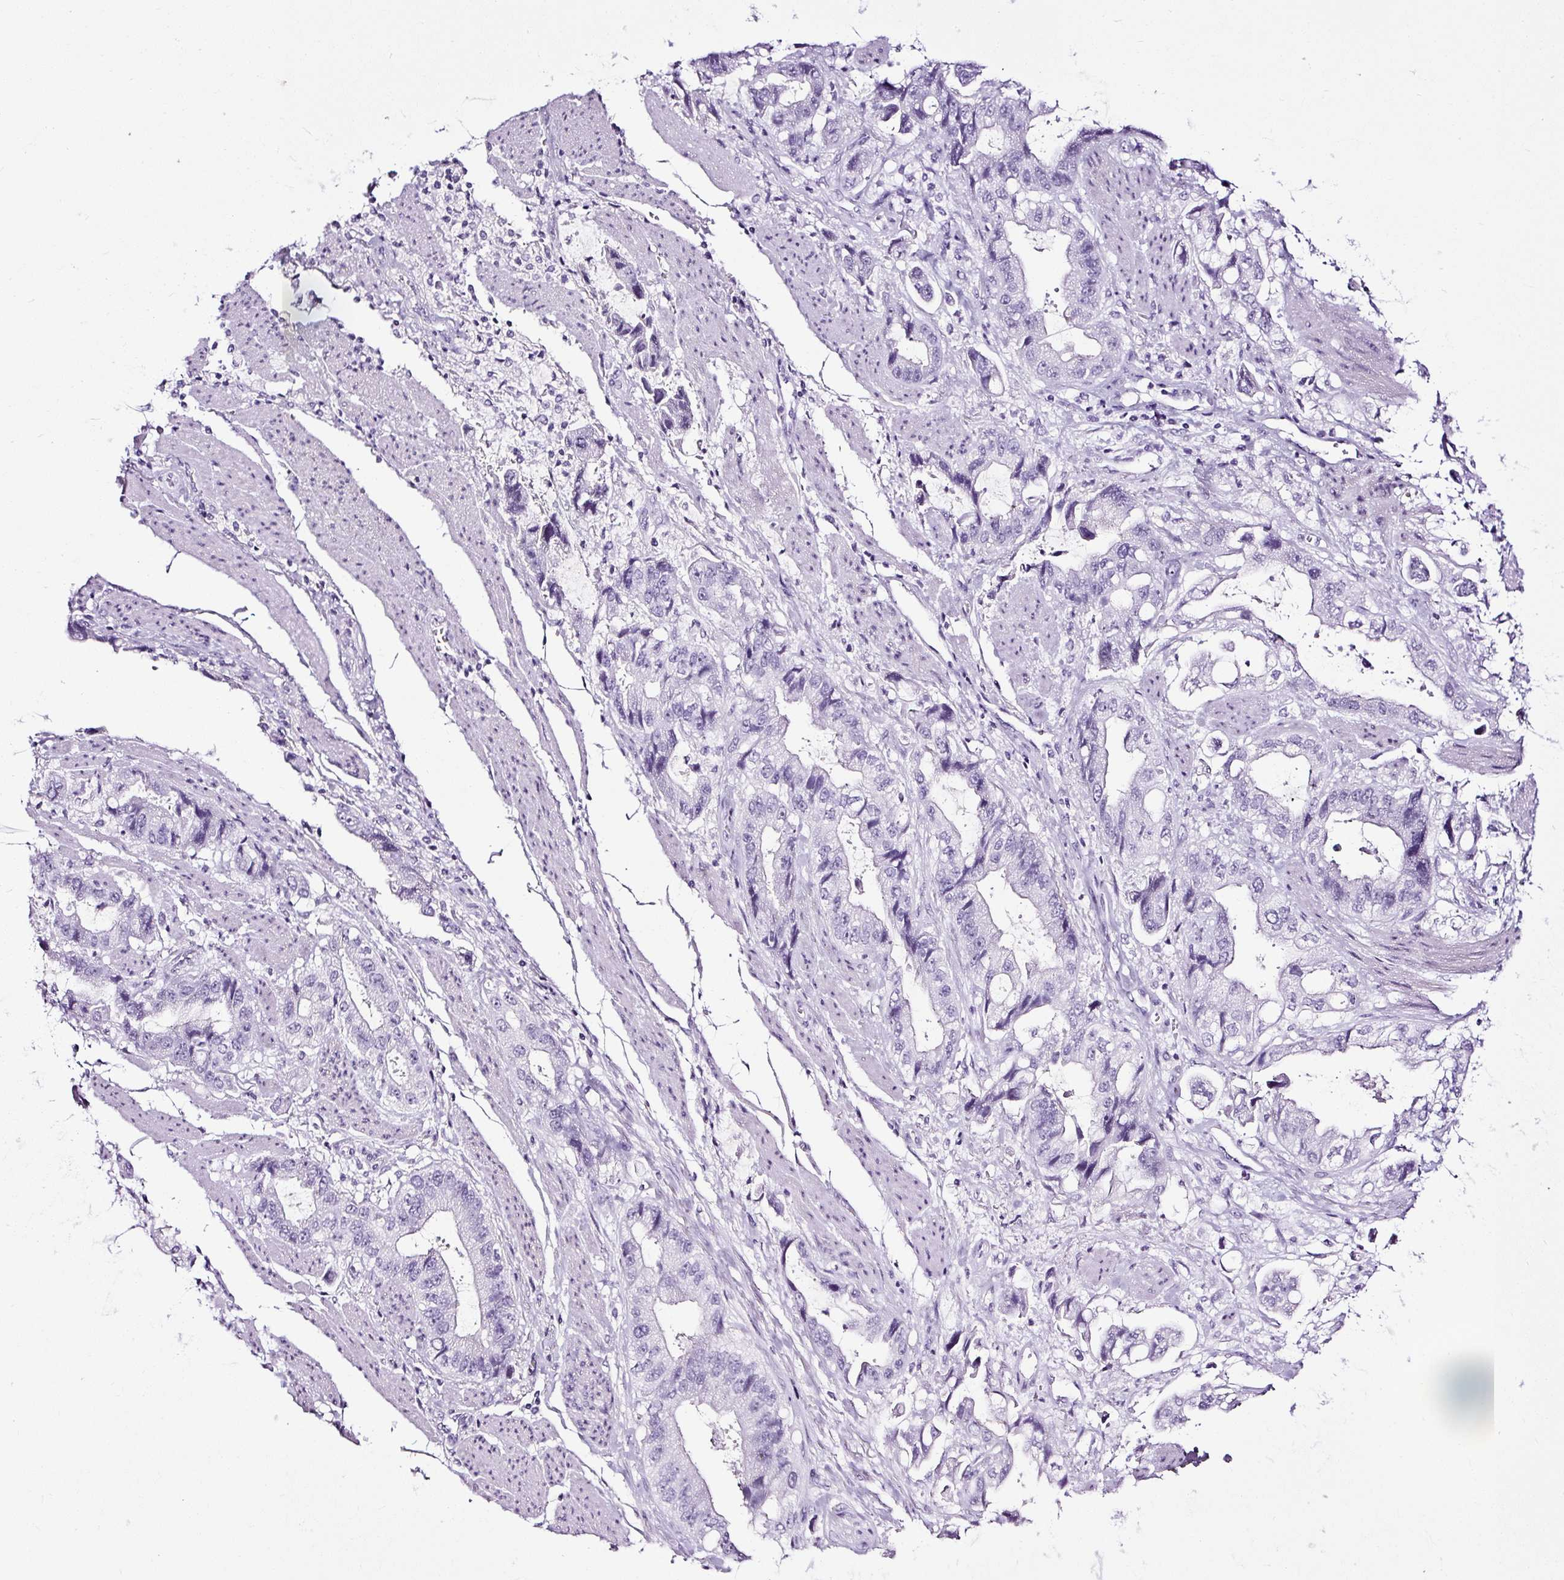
{"staining": {"intensity": "negative", "quantity": "none", "location": "none"}, "tissue": "stomach cancer", "cell_type": "Tumor cells", "image_type": "cancer", "snomed": [{"axis": "morphology", "description": "Adenocarcinoma, NOS"}, {"axis": "topography", "description": "Stomach"}], "caption": "Immunohistochemical staining of stomach cancer exhibits no significant positivity in tumor cells.", "gene": "NPHS2", "patient": {"sex": "male", "age": 62}}